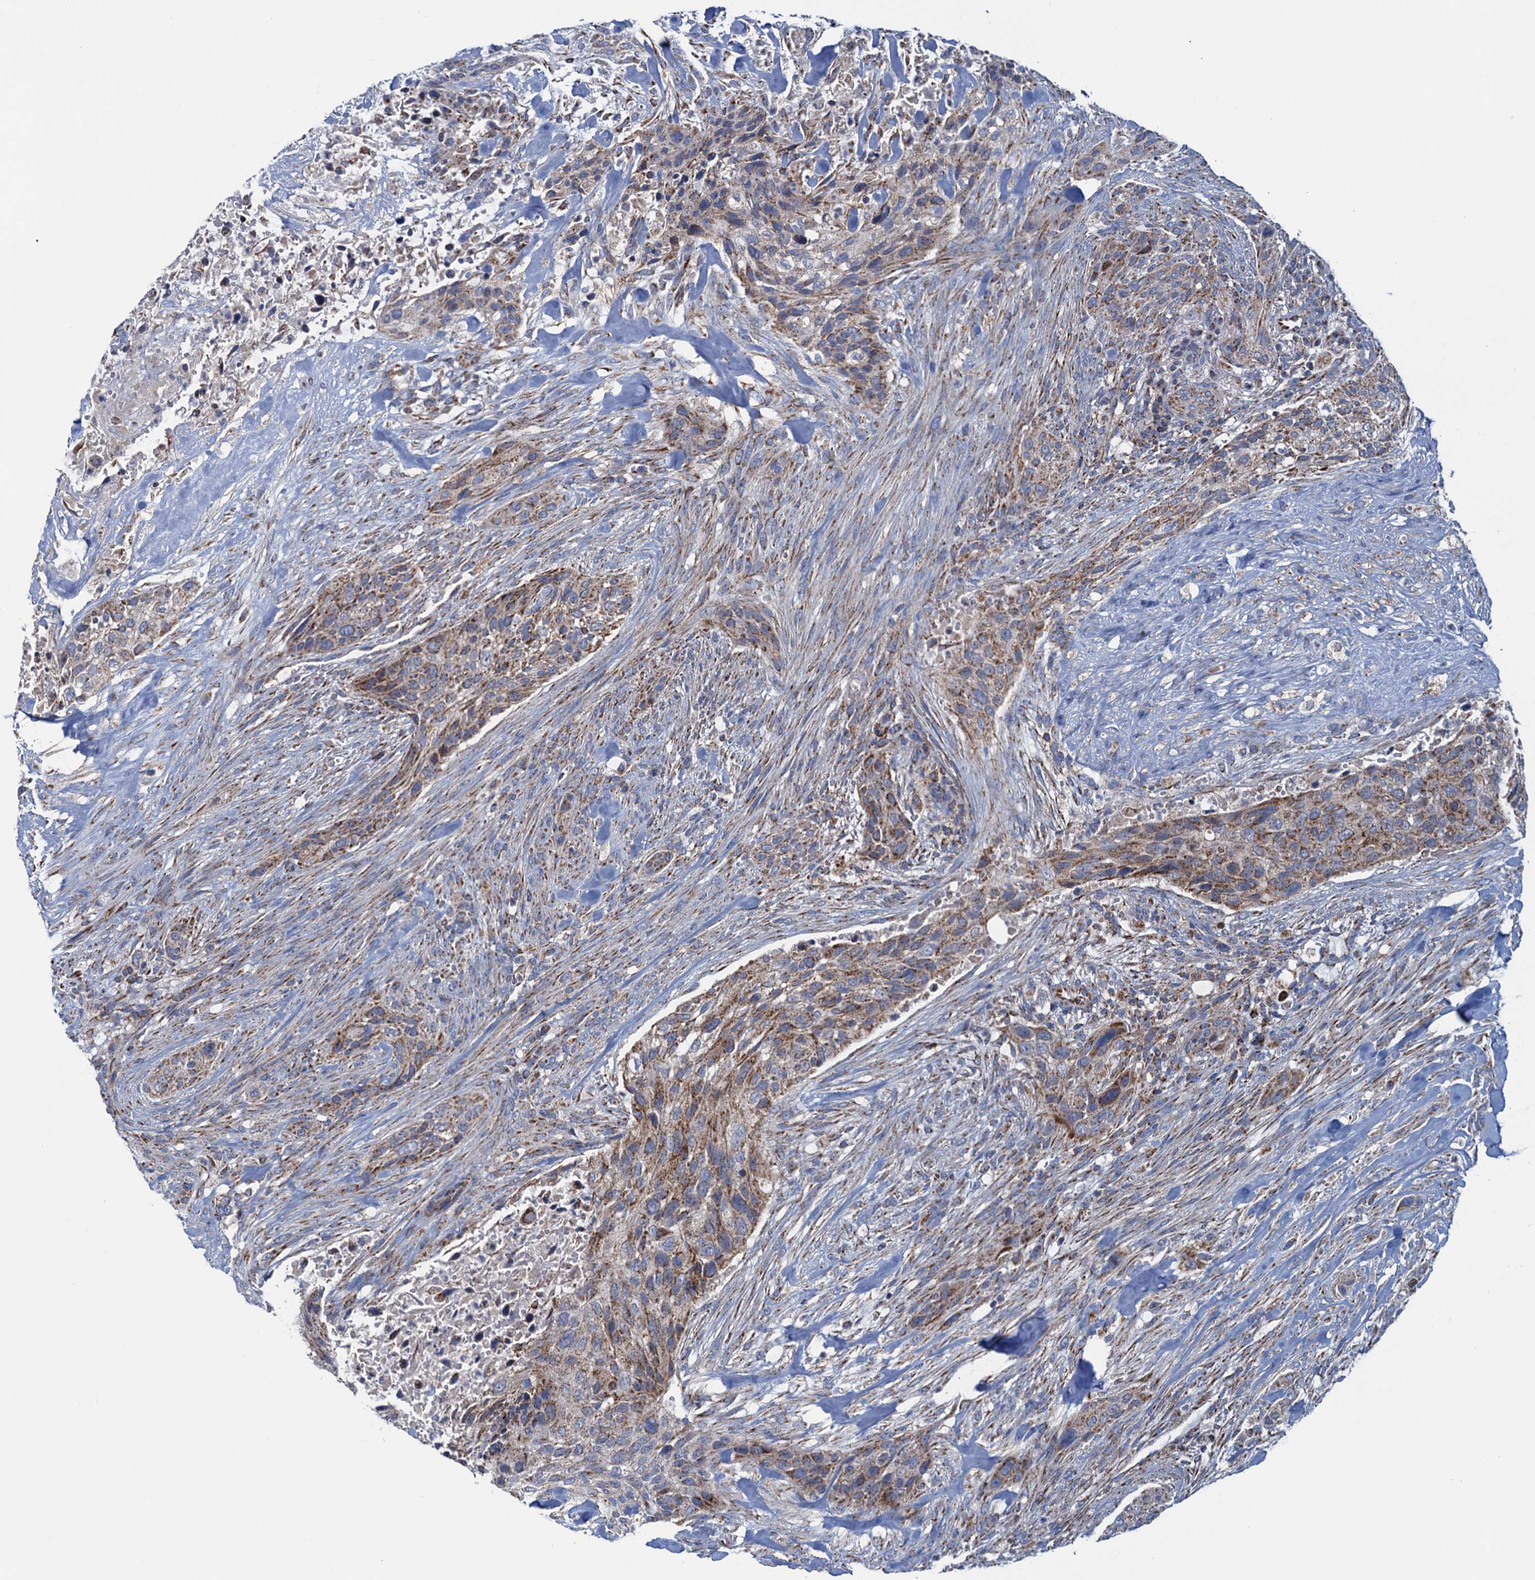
{"staining": {"intensity": "moderate", "quantity": "25%-75%", "location": "cytoplasmic/membranous"}, "tissue": "urothelial cancer", "cell_type": "Tumor cells", "image_type": "cancer", "snomed": [{"axis": "morphology", "description": "Urothelial carcinoma, High grade"}, {"axis": "topography", "description": "Urinary bladder"}], "caption": "Protein analysis of urothelial carcinoma (high-grade) tissue shows moderate cytoplasmic/membranous positivity in approximately 25%-75% of tumor cells.", "gene": "GTPBP3", "patient": {"sex": "male", "age": 35}}